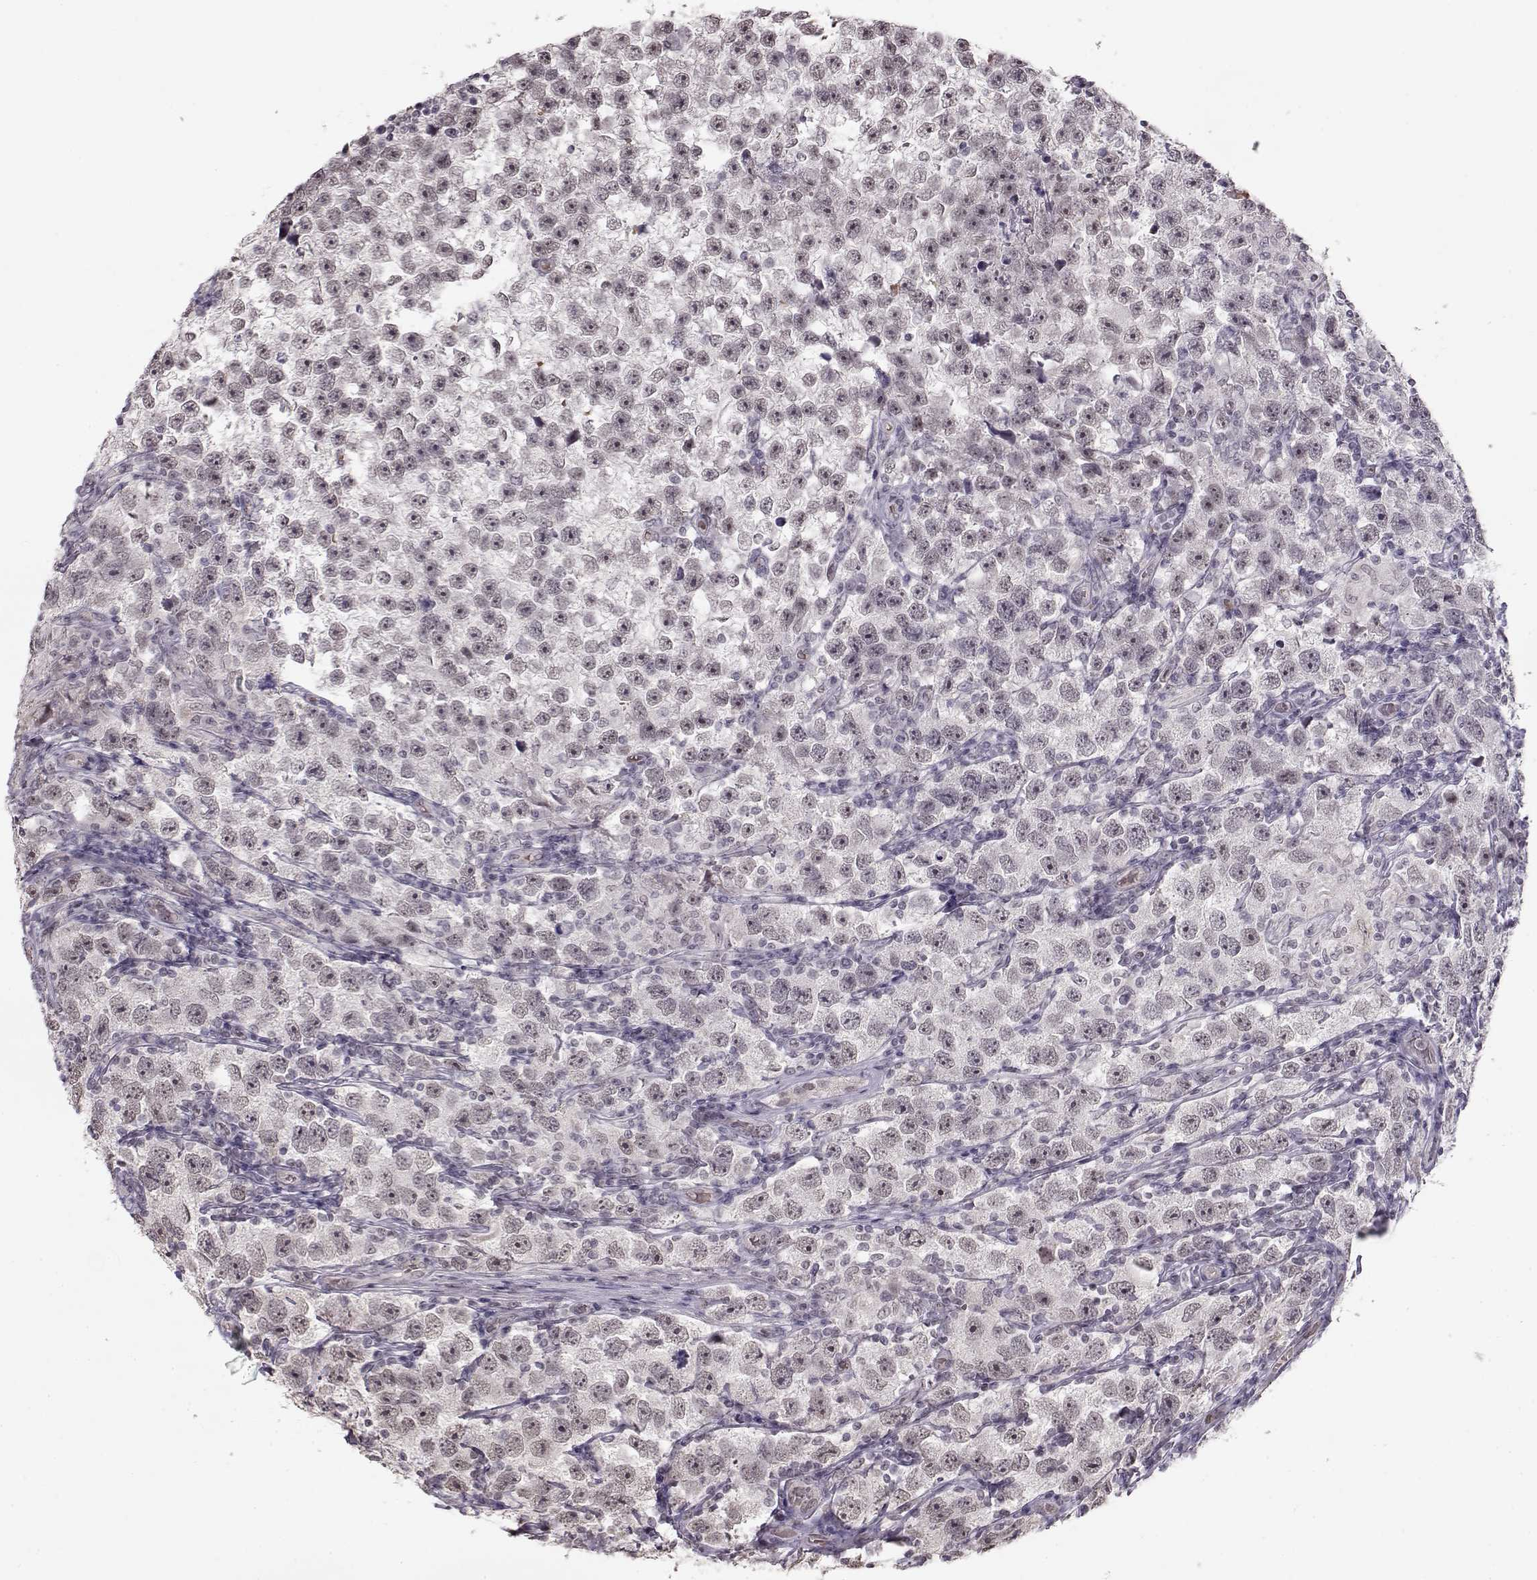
{"staining": {"intensity": "negative", "quantity": "none", "location": "none"}, "tissue": "testis cancer", "cell_type": "Tumor cells", "image_type": "cancer", "snomed": [{"axis": "morphology", "description": "Seminoma, NOS"}, {"axis": "topography", "description": "Testis"}], "caption": "High magnification brightfield microscopy of testis seminoma stained with DAB (brown) and counterstained with hematoxylin (blue): tumor cells show no significant expression.", "gene": "PCP4", "patient": {"sex": "male", "age": 26}}